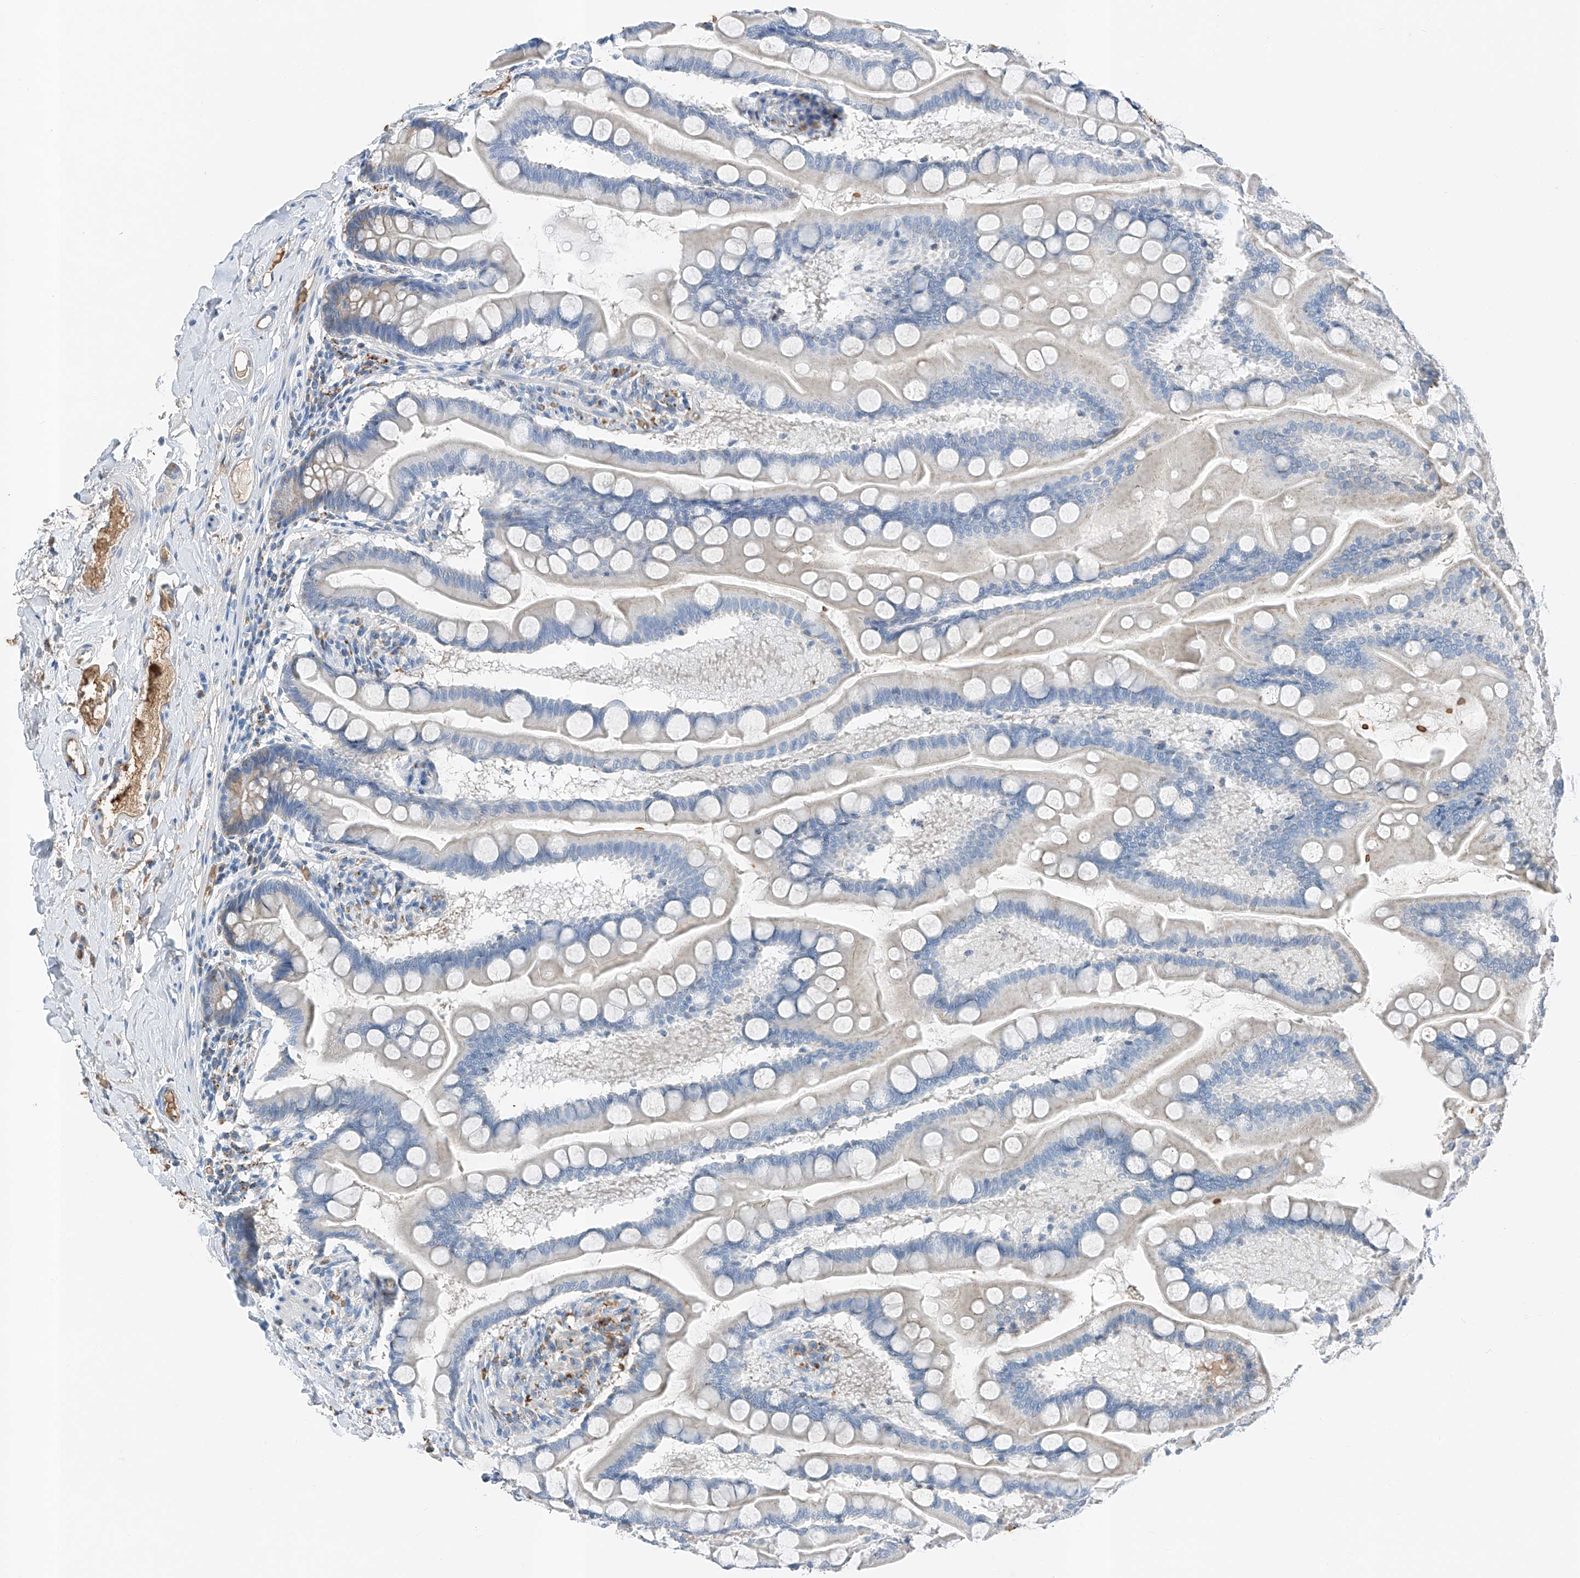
{"staining": {"intensity": "negative", "quantity": "none", "location": "none"}, "tissue": "small intestine", "cell_type": "Glandular cells", "image_type": "normal", "snomed": [{"axis": "morphology", "description": "Normal tissue, NOS"}, {"axis": "topography", "description": "Small intestine"}], "caption": "Glandular cells show no significant protein staining in unremarkable small intestine.", "gene": "PRSS23", "patient": {"sex": "male", "age": 41}}